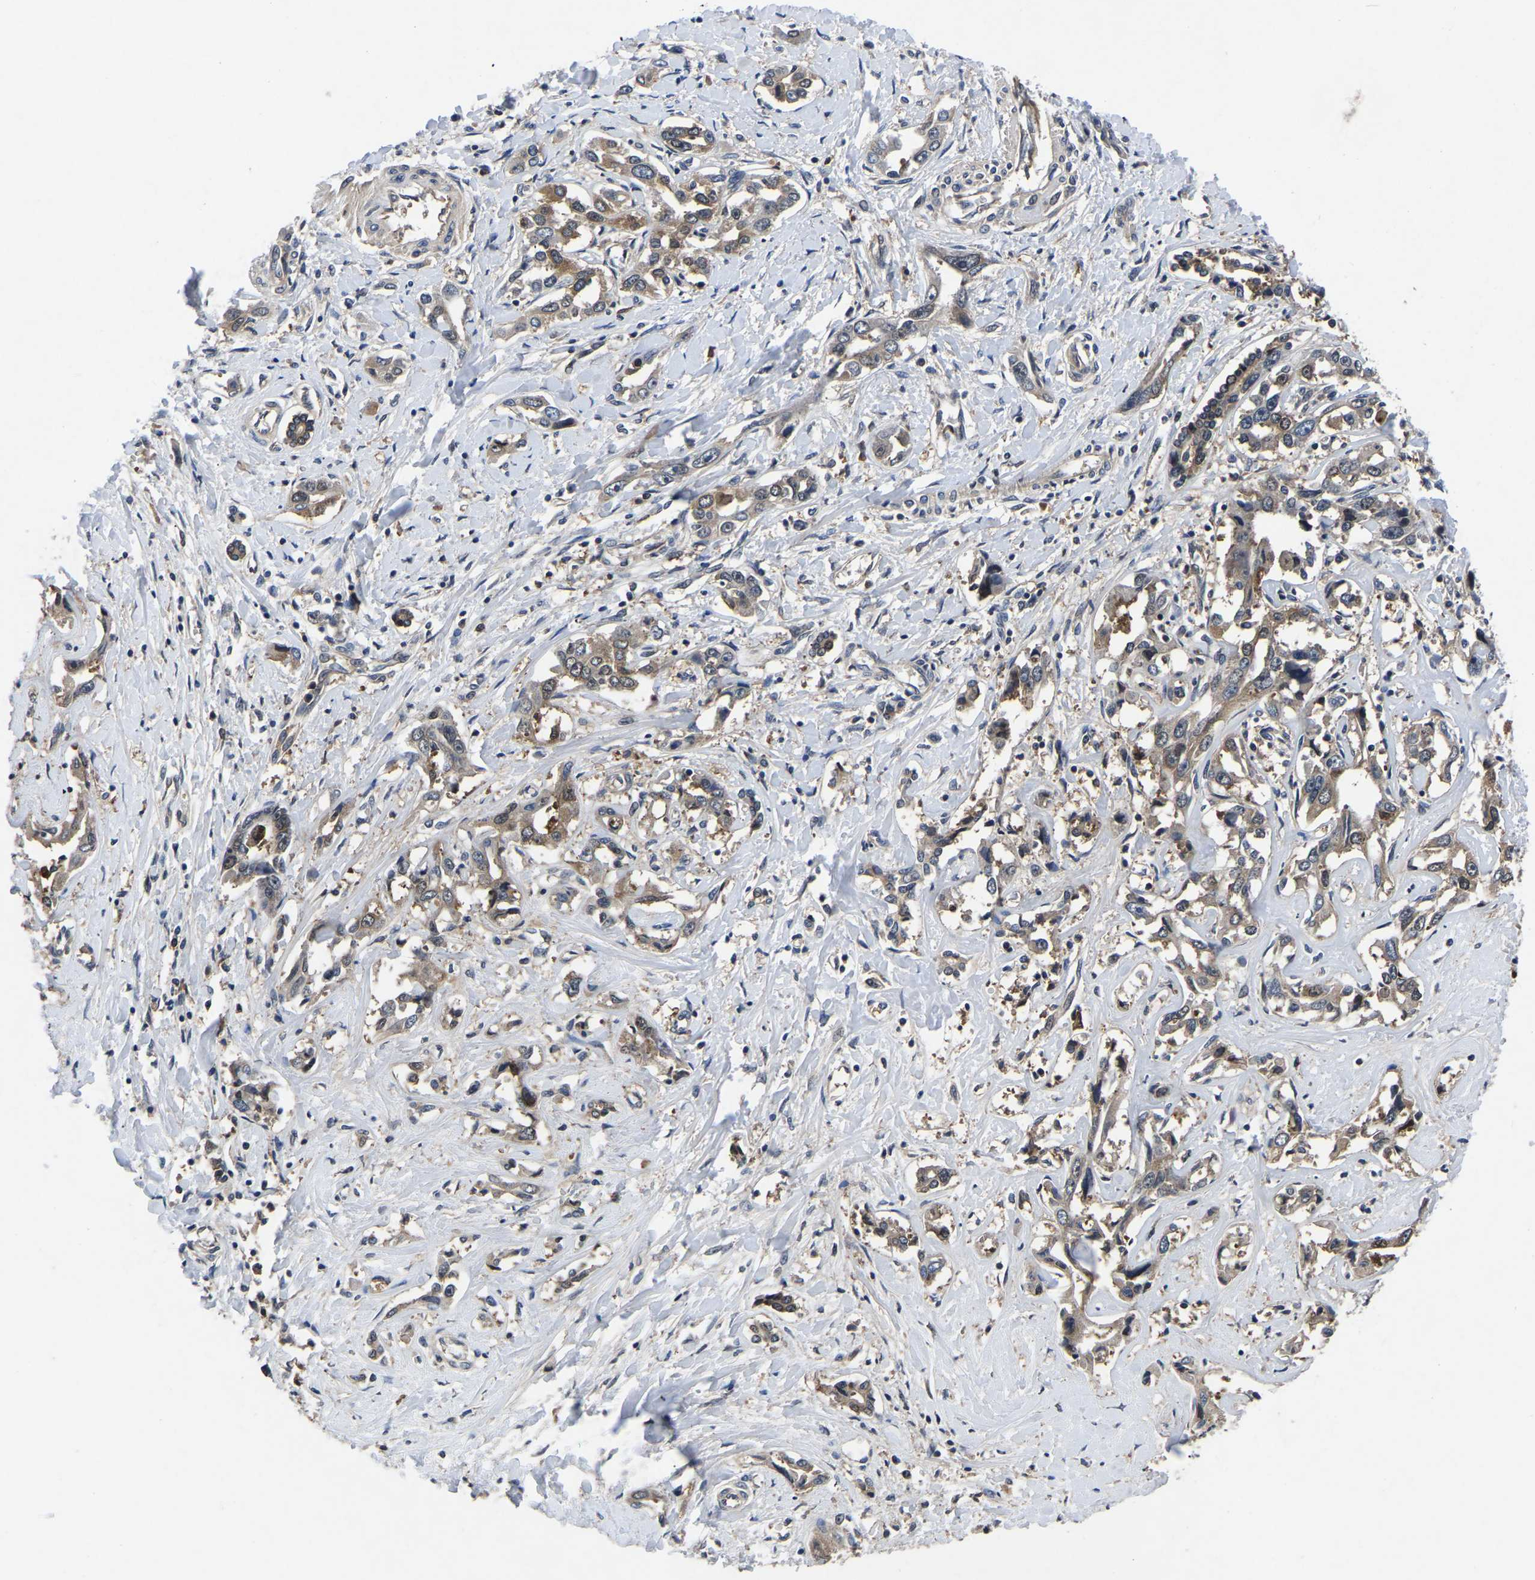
{"staining": {"intensity": "moderate", "quantity": "25%-75%", "location": "cytoplasmic/membranous"}, "tissue": "liver cancer", "cell_type": "Tumor cells", "image_type": "cancer", "snomed": [{"axis": "morphology", "description": "Cholangiocarcinoma"}, {"axis": "topography", "description": "Liver"}], "caption": "Moderate cytoplasmic/membranous expression for a protein is appreciated in approximately 25%-75% of tumor cells of liver cholangiocarcinoma using IHC.", "gene": "FGD5", "patient": {"sex": "male", "age": 59}}